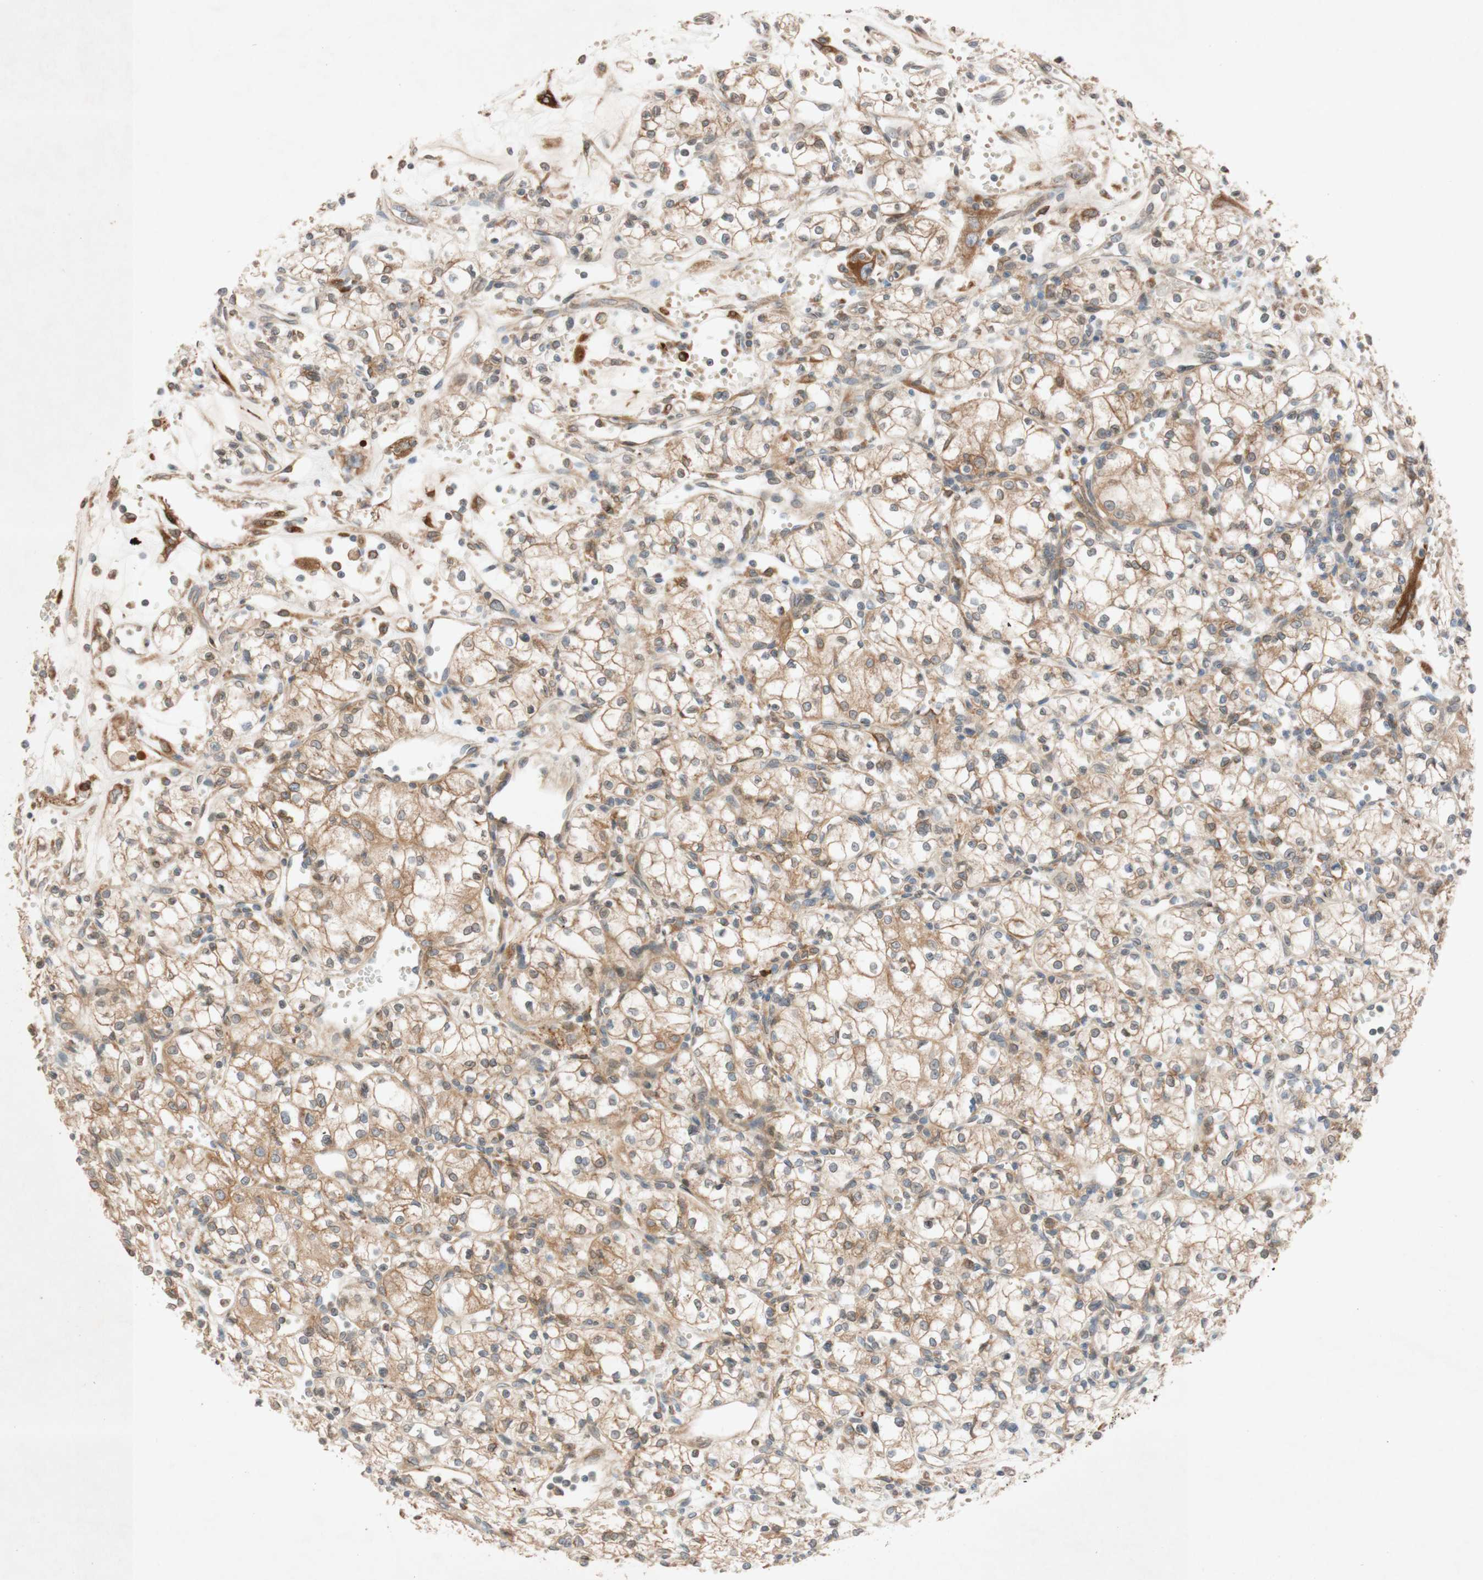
{"staining": {"intensity": "moderate", "quantity": ">75%", "location": "cytoplasmic/membranous,nuclear"}, "tissue": "renal cancer", "cell_type": "Tumor cells", "image_type": "cancer", "snomed": [{"axis": "morphology", "description": "Normal tissue, NOS"}, {"axis": "morphology", "description": "Adenocarcinoma, NOS"}, {"axis": "topography", "description": "Kidney"}], "caption": "Adenocarcinoma (renal) tissue reveals moderate cytoplasmic/membranous and nuclear staining in about >75% of tumor cells, visualized by immunohistochemistry. Immunohistochemistry stains the protein of interest in brown and the nuclei are stained blue.", "gene": "PTPRU", "patient": {"sex": "male", "age": 59}}